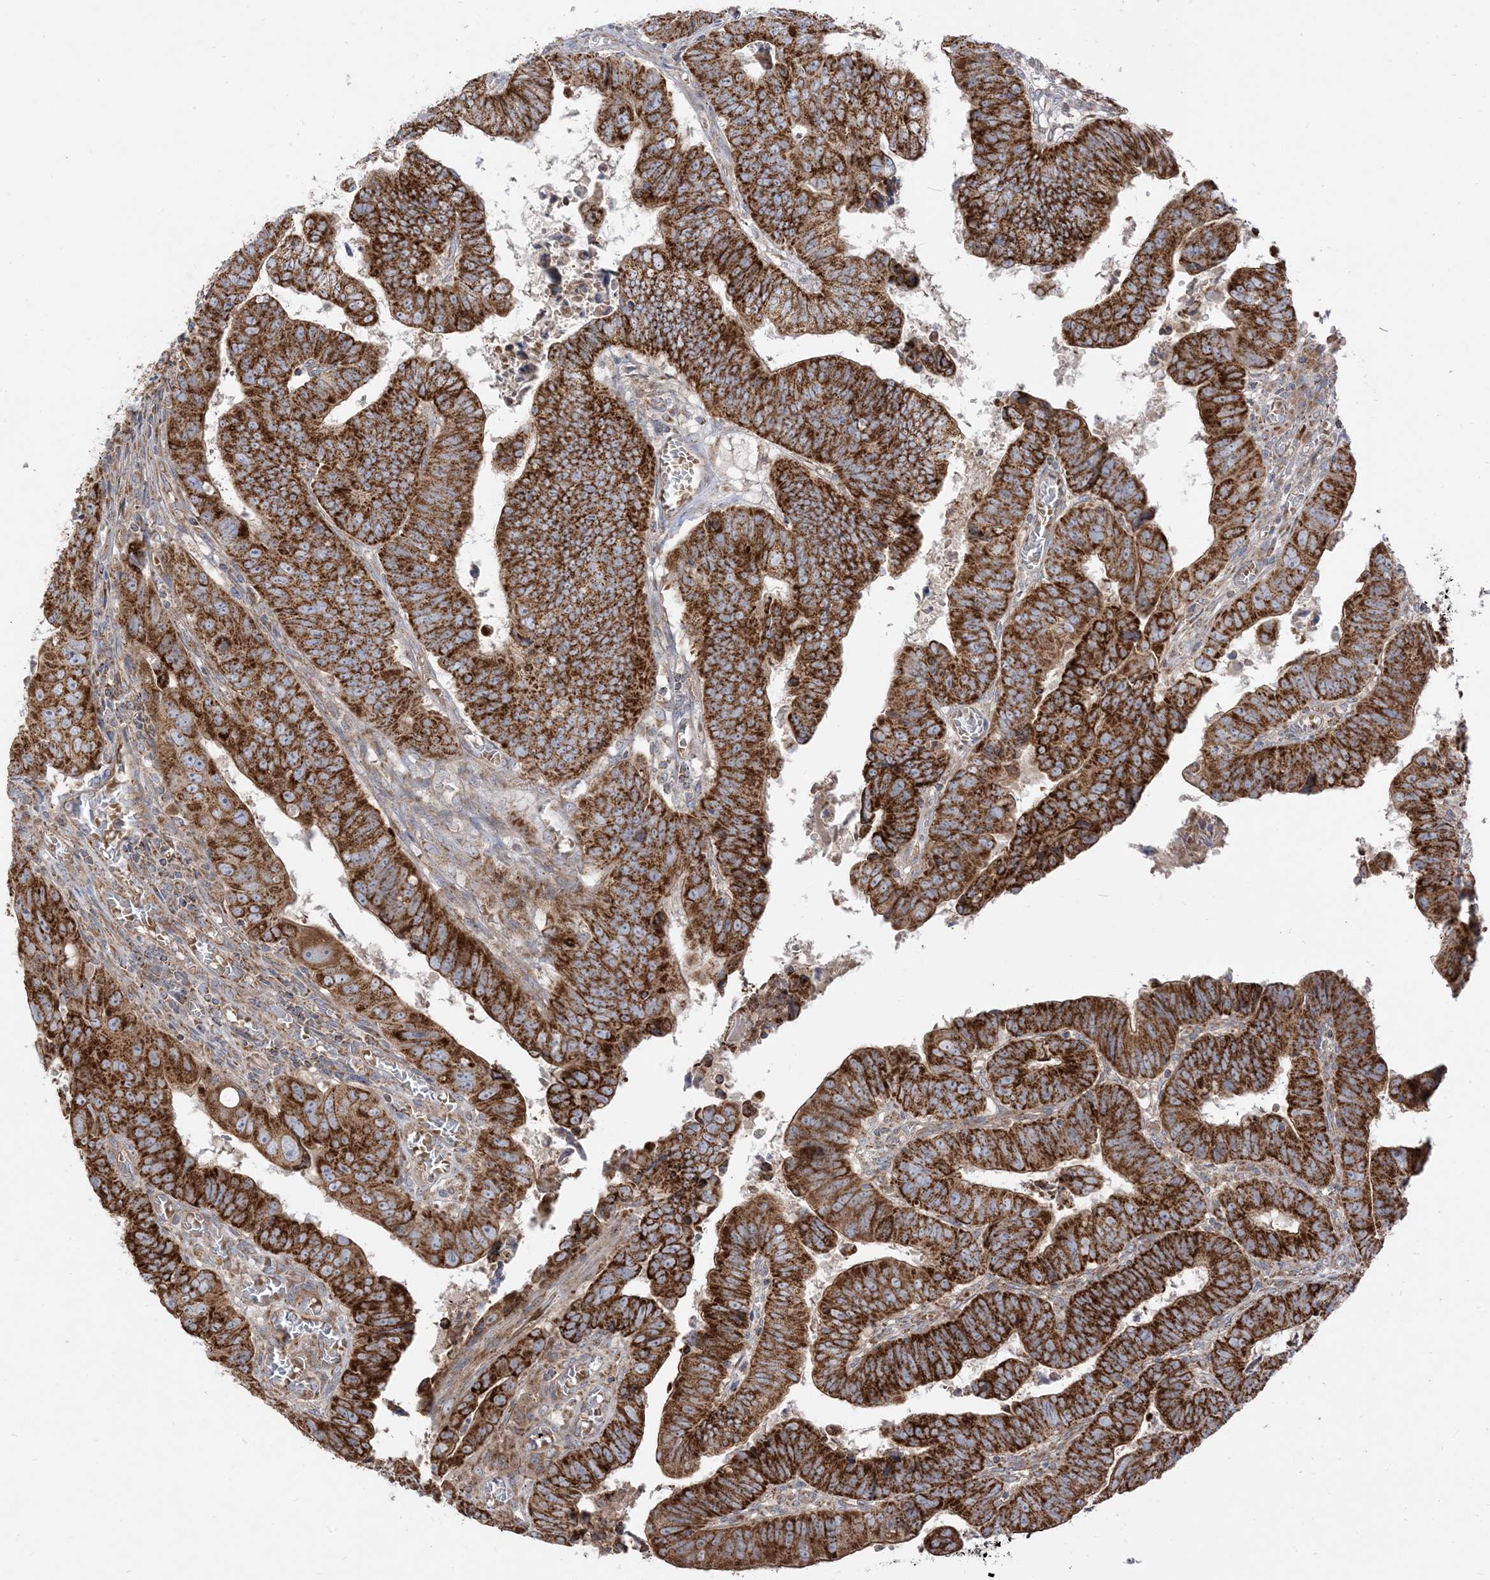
{"staining": {"intensity": "strong", "quantity": ">75%", "location": "cytoplasmic/membranous"}, "tissue": "colorectal cancer", "cell_type": "Tumor cells", "image_type": "cancer", "snomed": [{"axis": "morphology", "description": "Normal tissue, NOS"}, {"axis": "morphology", "description": "Adenocarcinoma, NOS"}, {"axis": "topography", "description": "Rectum"}], "caption": "Colorectal cancer stained with IHC exhibits strong cytoplasmic/membranous positivity in approximately >75% of tumor cells.", "gene": "AARS2", "patient": {"sex": "female", "age": 65}}